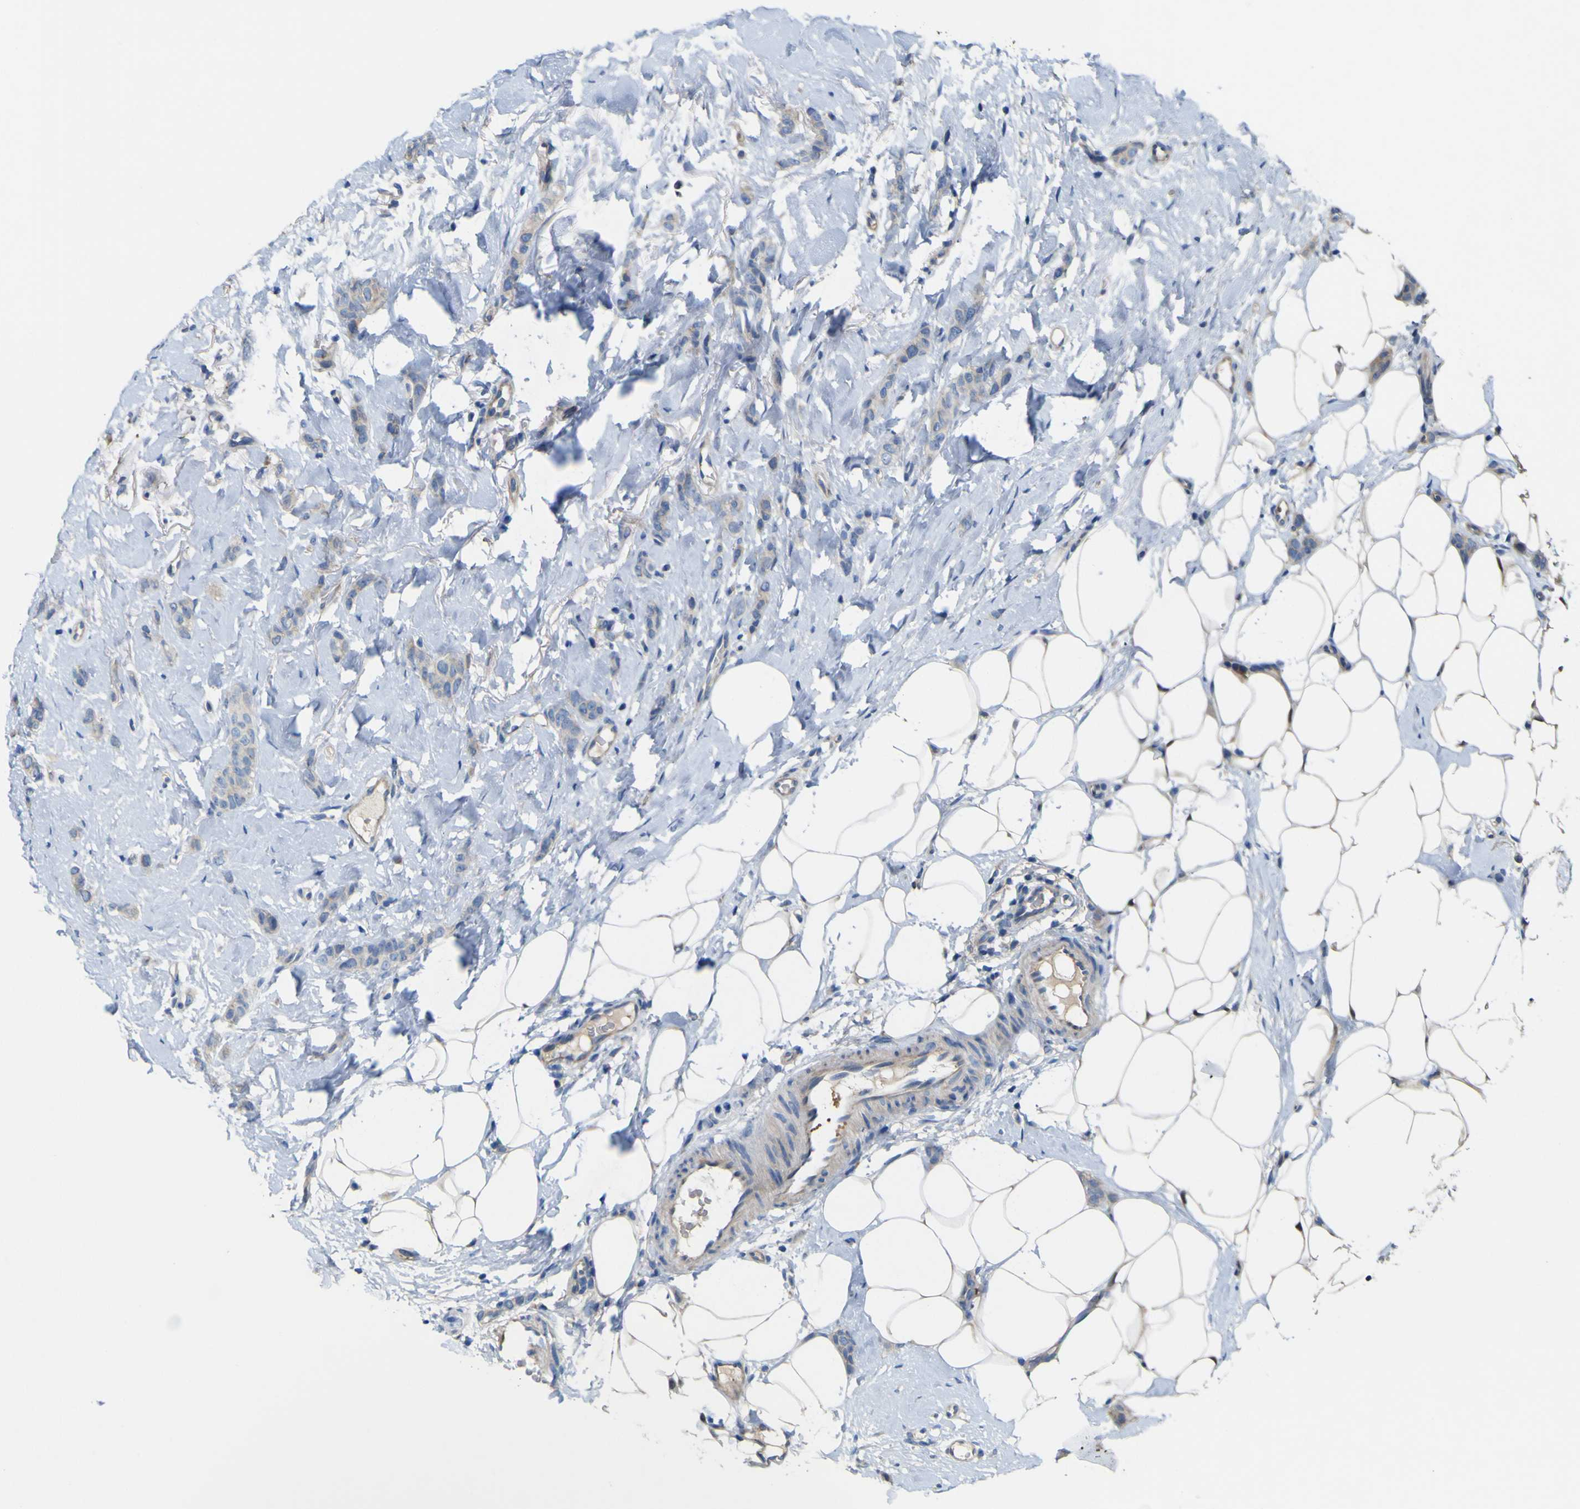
{"staining": {"intensity": "negative", "quantity": "none", "location": "none"}, "tissue": "breast cancer", "cell_type": "Tumor cells", "image_type": "cancer", "snomed": [{"axis": "morphology", "description": "Lobular carcinoma"}, {"axis": "topography", "description": "Skin"}, {"axis": "topography", "description": "Breast"}], "caption": "Histopathology image shows no significant protein staining in tumor cells of breast cancer (lobular carcinoma).", "gene": "MYEOV", "patient": {"sex": "female", "age": 46}}